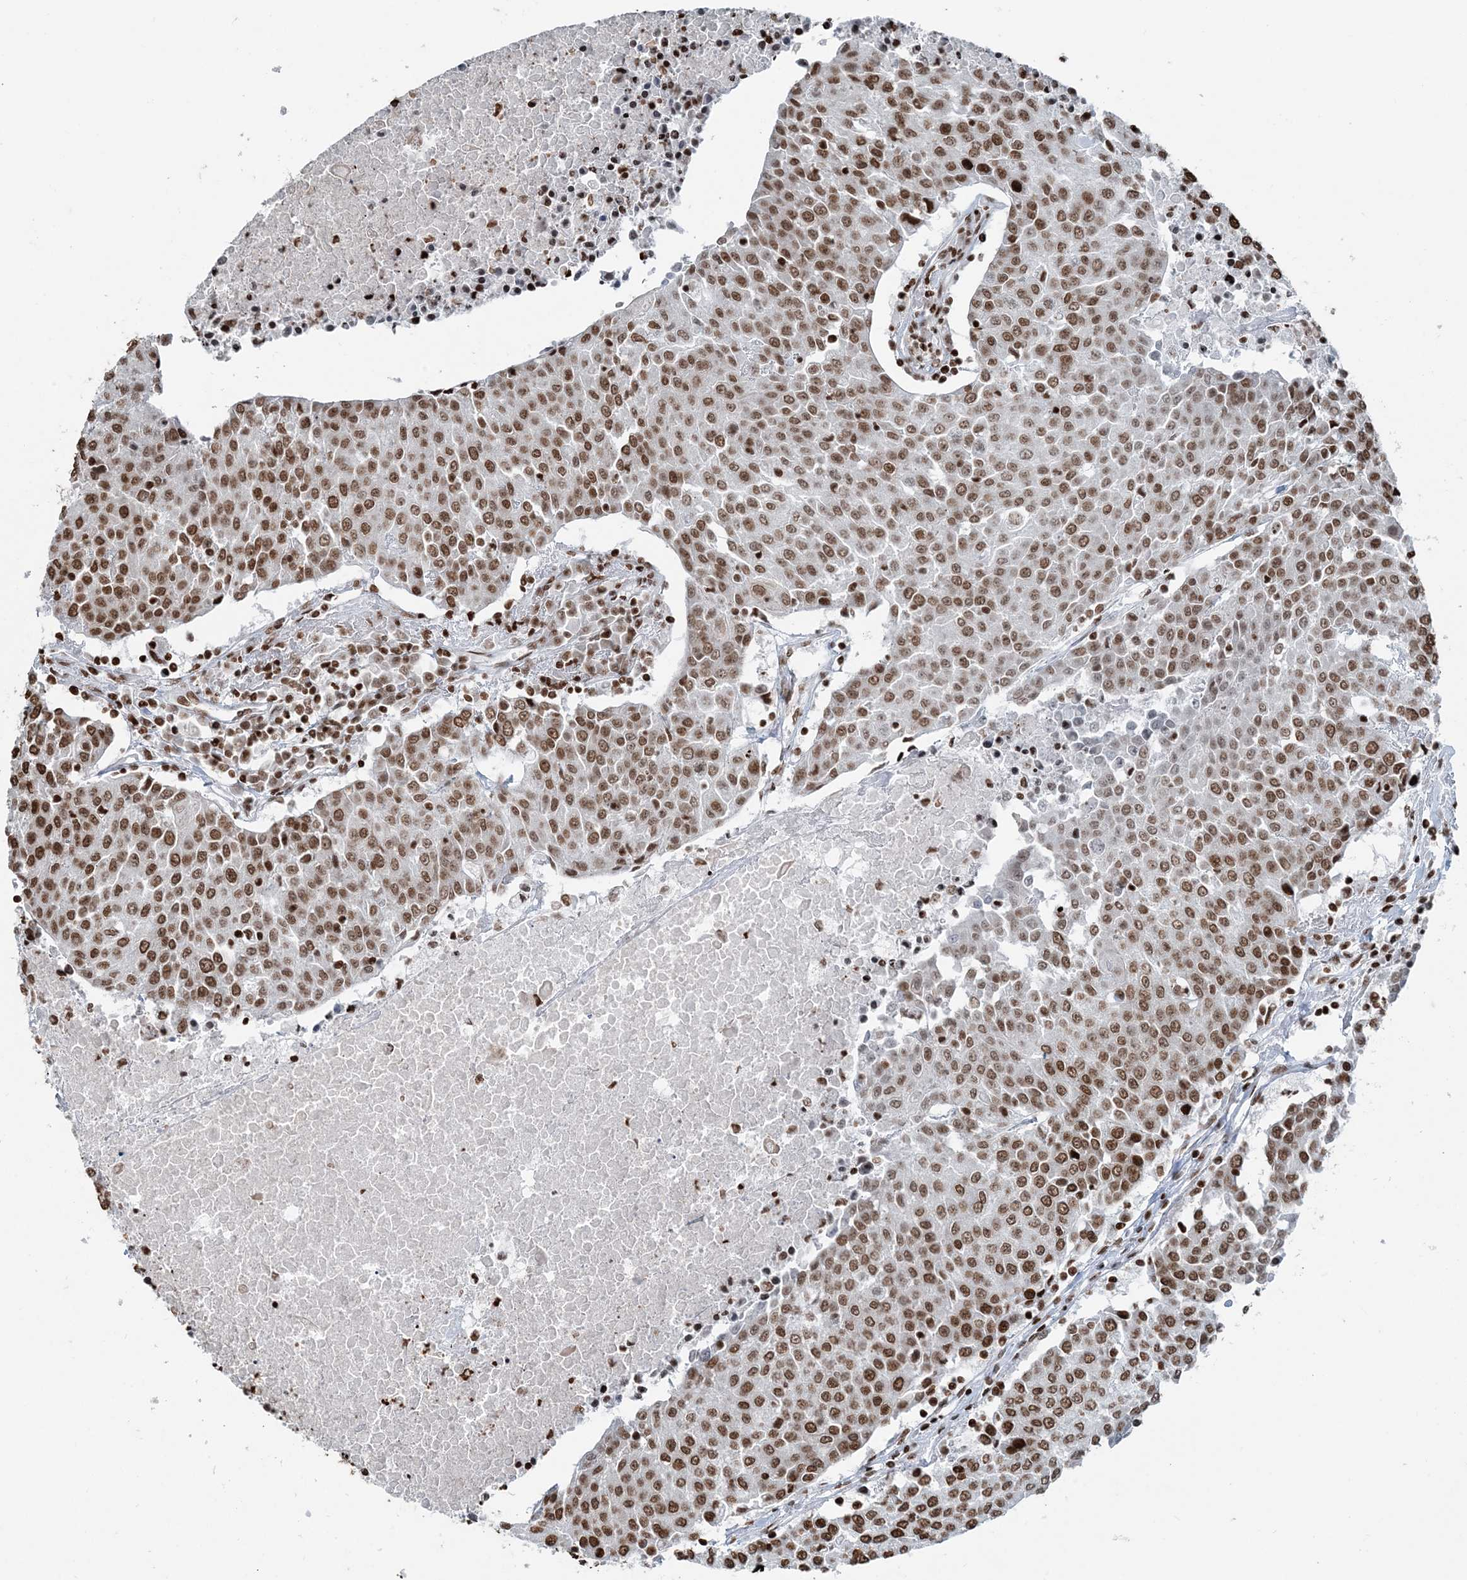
{"staining": {"intensity": "moderate", "quantity": ">75%", "location": "nuclear"}, "tissue": "urothelial cancer", "cell_type": "Tumor cells", "image_type": "cancer", "snomed": [{"axis": "morphology", "description": "Urothelial carcinoma, High grade"}, {"axis": "topography", "description": "Urinary bladder"}], "caption": "Urothelial cancer was stained to show a protein in brown. There is medium levels of moderate nuclear staining in about >75% of tumor cells.", "gene": "H3-3B", "patient": {"sex": "female", "age": 85}}